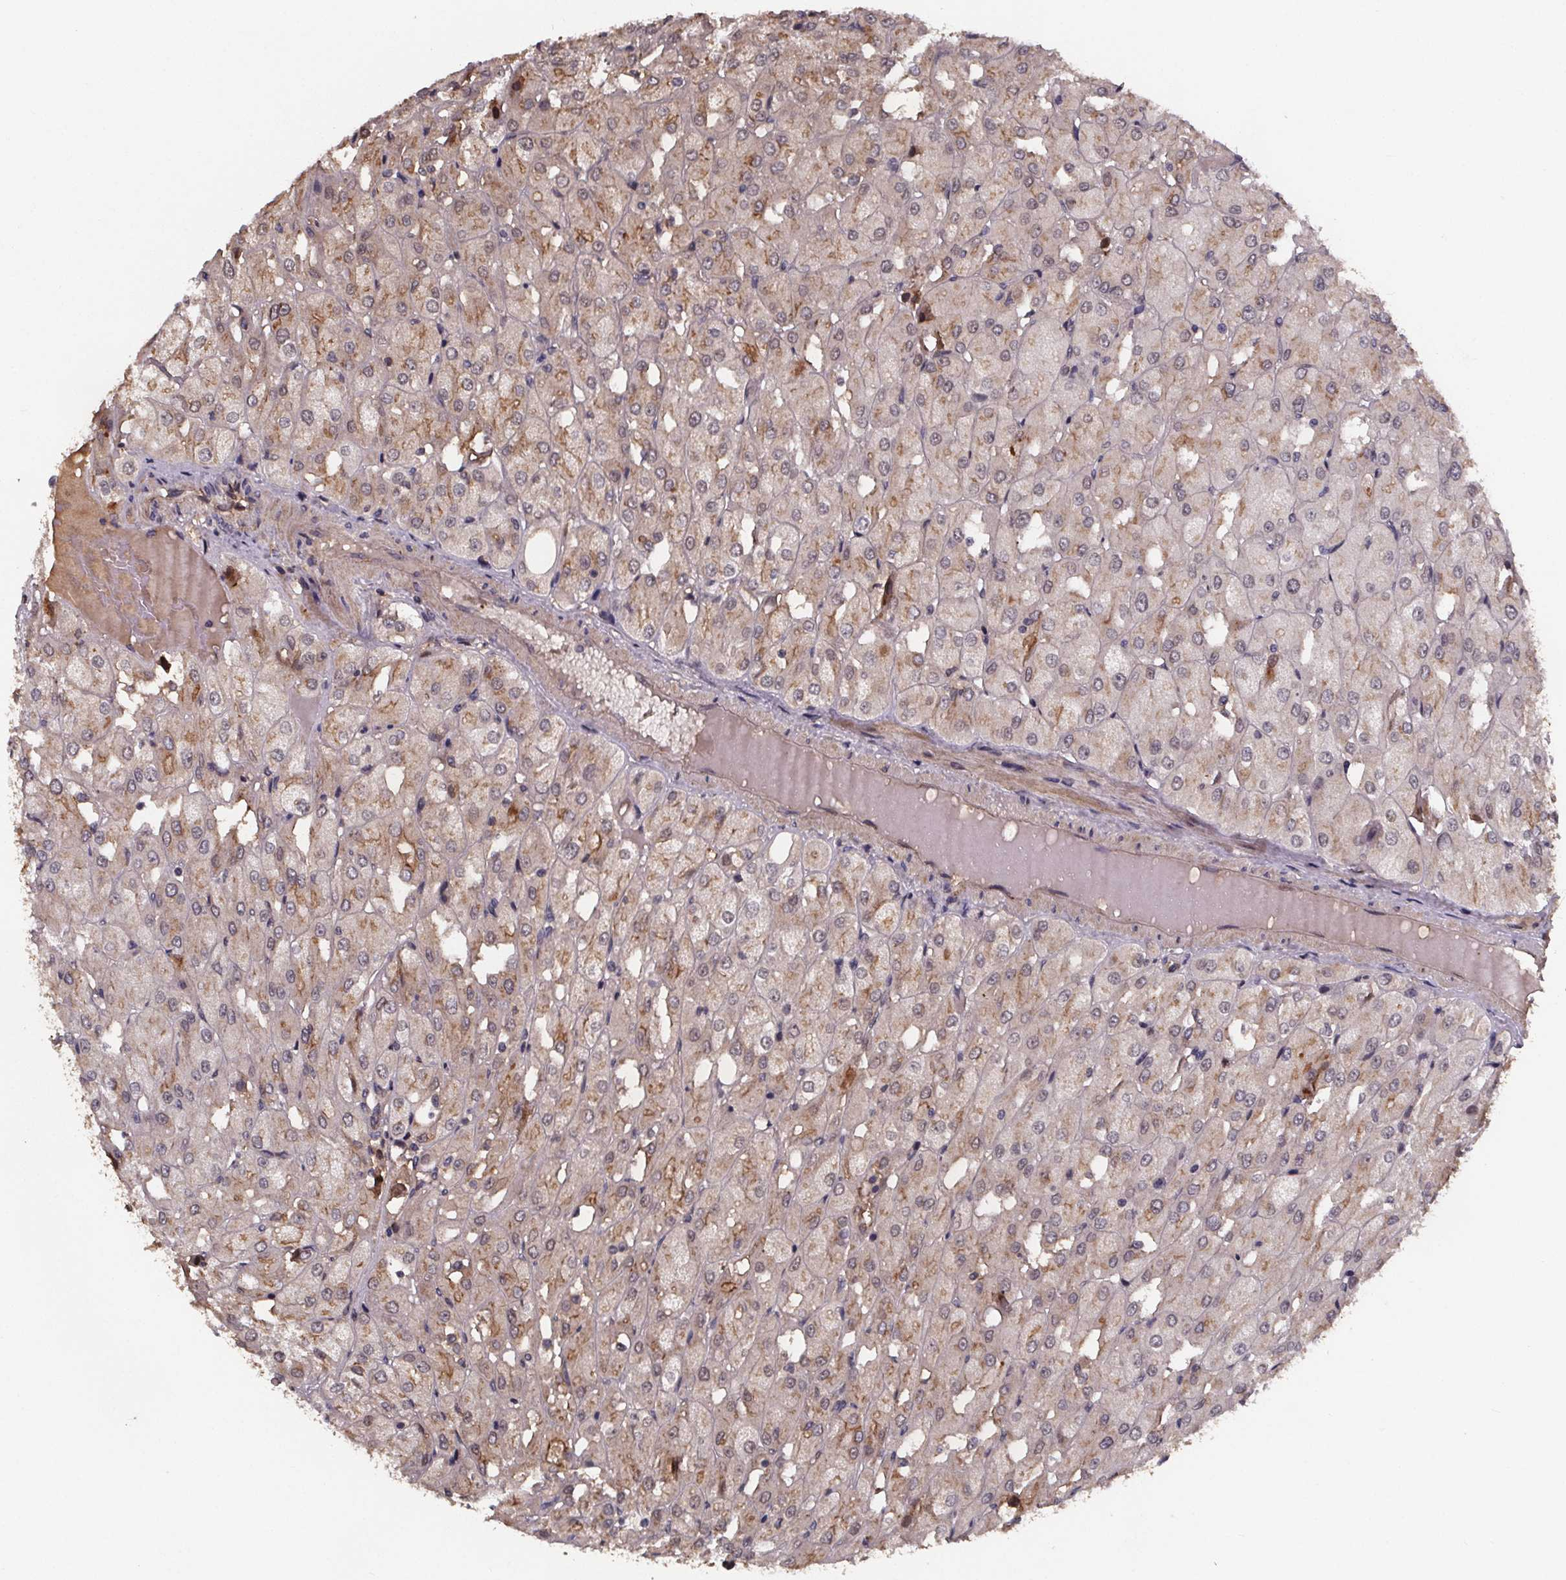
{"staining": {"intensity": "moderate", "quantity": "<25%", "location": "cytoplasmic/membranous"}, "tissue": "renal cancer", "cell_type": "Tumor cells", "image_type": "cancer", "snomed": [{"axis": "morphology", "description": "Adenocarcinoma, NOS"}, {"axis": "topography", "description": "Kidney"}], "caption": "A high-resolution photomicrograph shows immunohistochemistry (IHC) staining of renal adenocarcinoma, which shows moderate cytoplasmic/membranous positivity in about <25% of tumor cells. (brown staining indicates protein expression, while blue staining denotes nuclei).", "gene": "FASTKD3", "patient": {"sex": "male", "age": 72}}